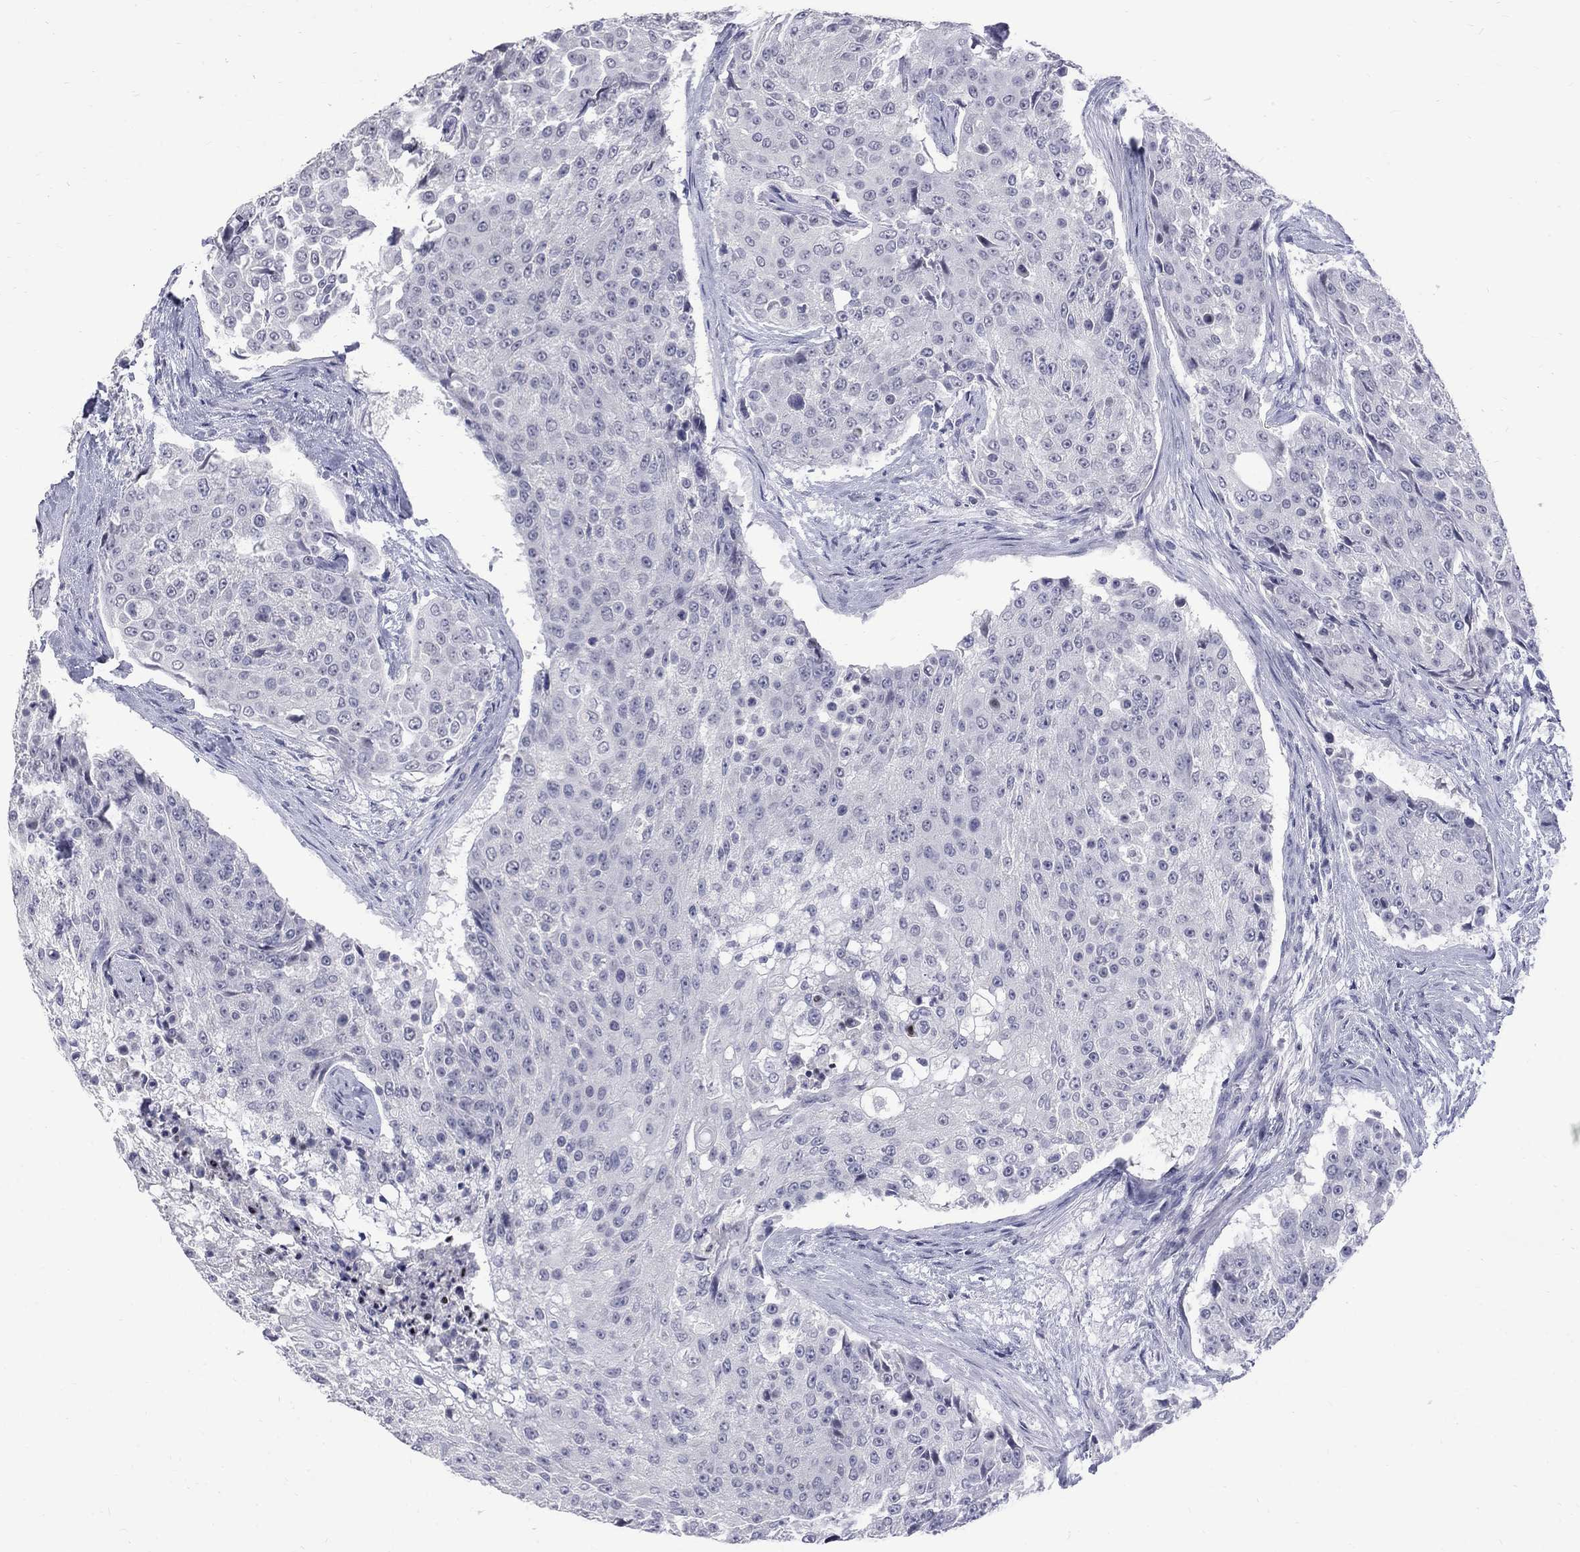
{"staining": {"intensity": "negative", "quantity": "none", "location": "none"}, "tissue": "urothelial cancer", "cell_type": "Tumor cells", "image_type": "cancer", "snomed": [{"axis": "morphology", "description": "Urothelial carcinoma, High grade"}, {"axis": "topography", "description": "Urinary bladder"}], "caption": "Immunohistochemical staining of high-grade urothelial carcinoma exhibits no significant staining in tumor cells.", "gene": "CTNND2", "patient": {"sex": "female", "age": 63}}